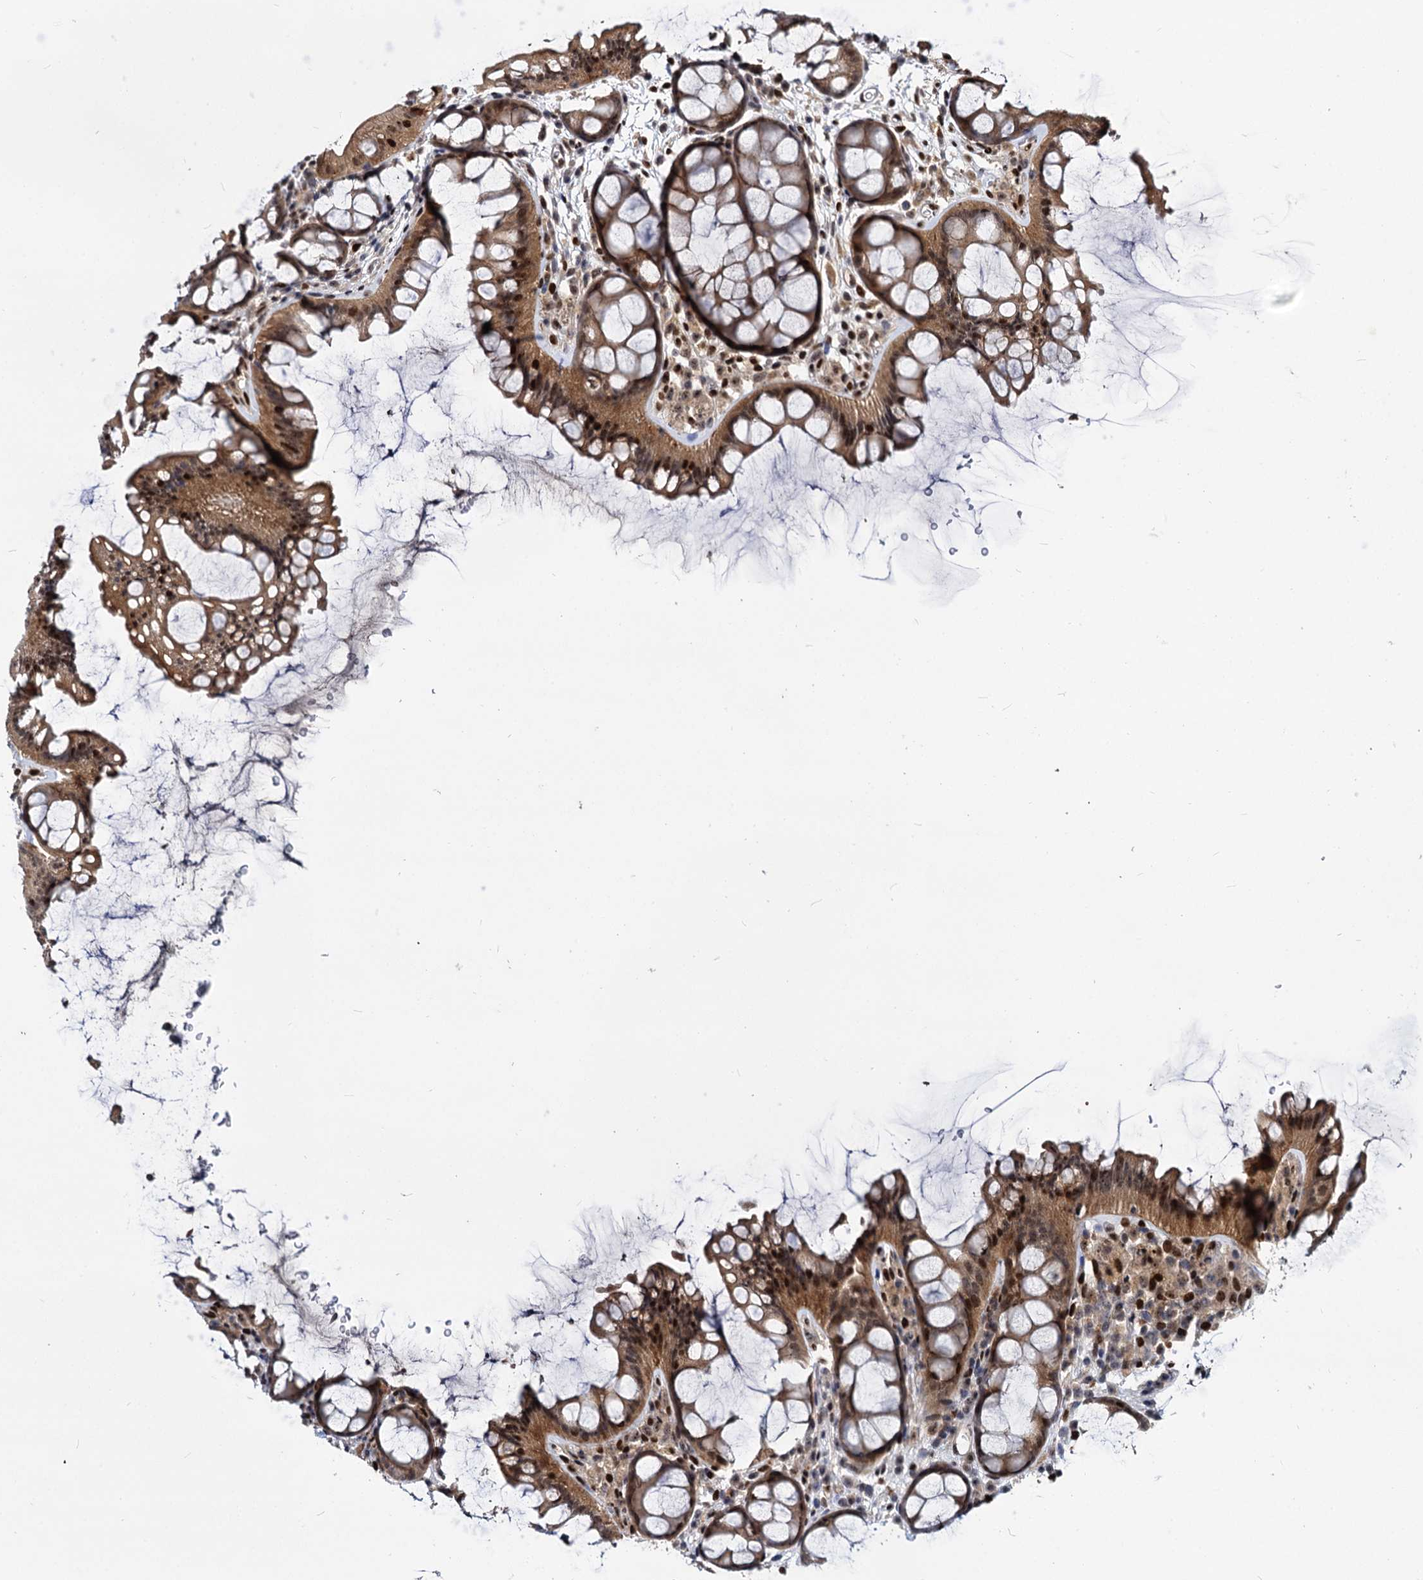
{"staining": {"intensity": "moderate", "quantity": ">75%", "location": "nuclear"}, "tissue": "colon", "cell_type": "Endothelial cells", "image_type": "normal", "snomed": [{"axis": "morphology", "description": "Normal tissue, NOS"}, {"axis": "topography", "description": "Colon"}], "caption": "A brown stain shows moderate nuclear positivity of a protein in endothelial cells of benign colon.", "gene": "MAML2", "patient": {"sex": "female", "age": 82}}